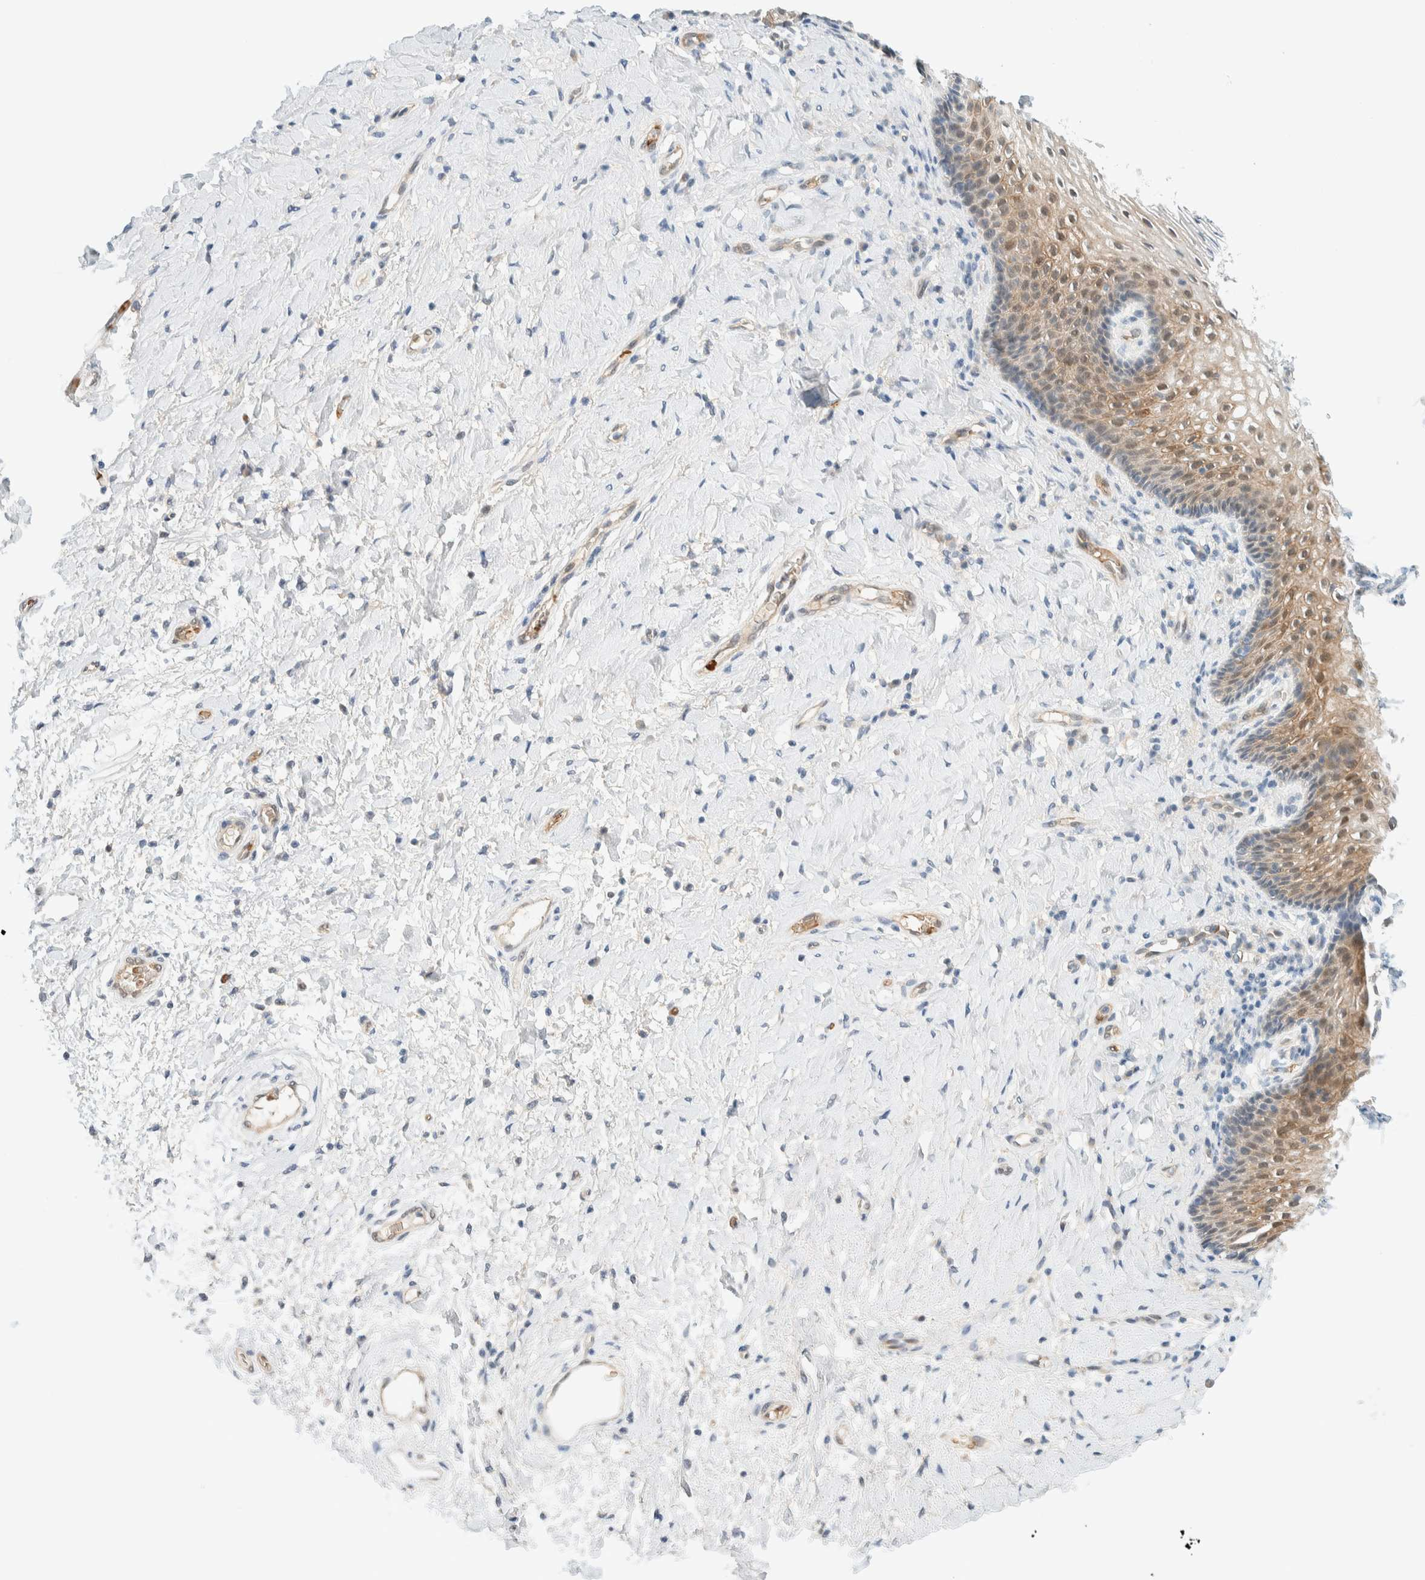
{"staining": {"intensity": "moderate", "quantity": ">75%", "location": "cytoplasmic/membranous,nuclear"}, "tissue": "vagina", "cell_type": "Squamous epithelial cells", "image_type": "normal", "snomed": [{"axis": "morphology", "description": "Normal tissue, NOS"}, {"axis": "topography", "description": "Vagina"}], "caption": "Vagina stained with DAB immunohistochemistry (IHC) shows medium levels of moderate cytoplasmic/membranous,nuclear expression in about >75% of squamous epithelial cells. The staining was performed using DAB (3,3'-diaminobenzidine) to visualize the protein expression in brown, while the nuclei were stained in blue with hematoxylin (Magnification: 20x).", "gene": "TSTD2", "patient": {"sex": "female", "age": 60}}